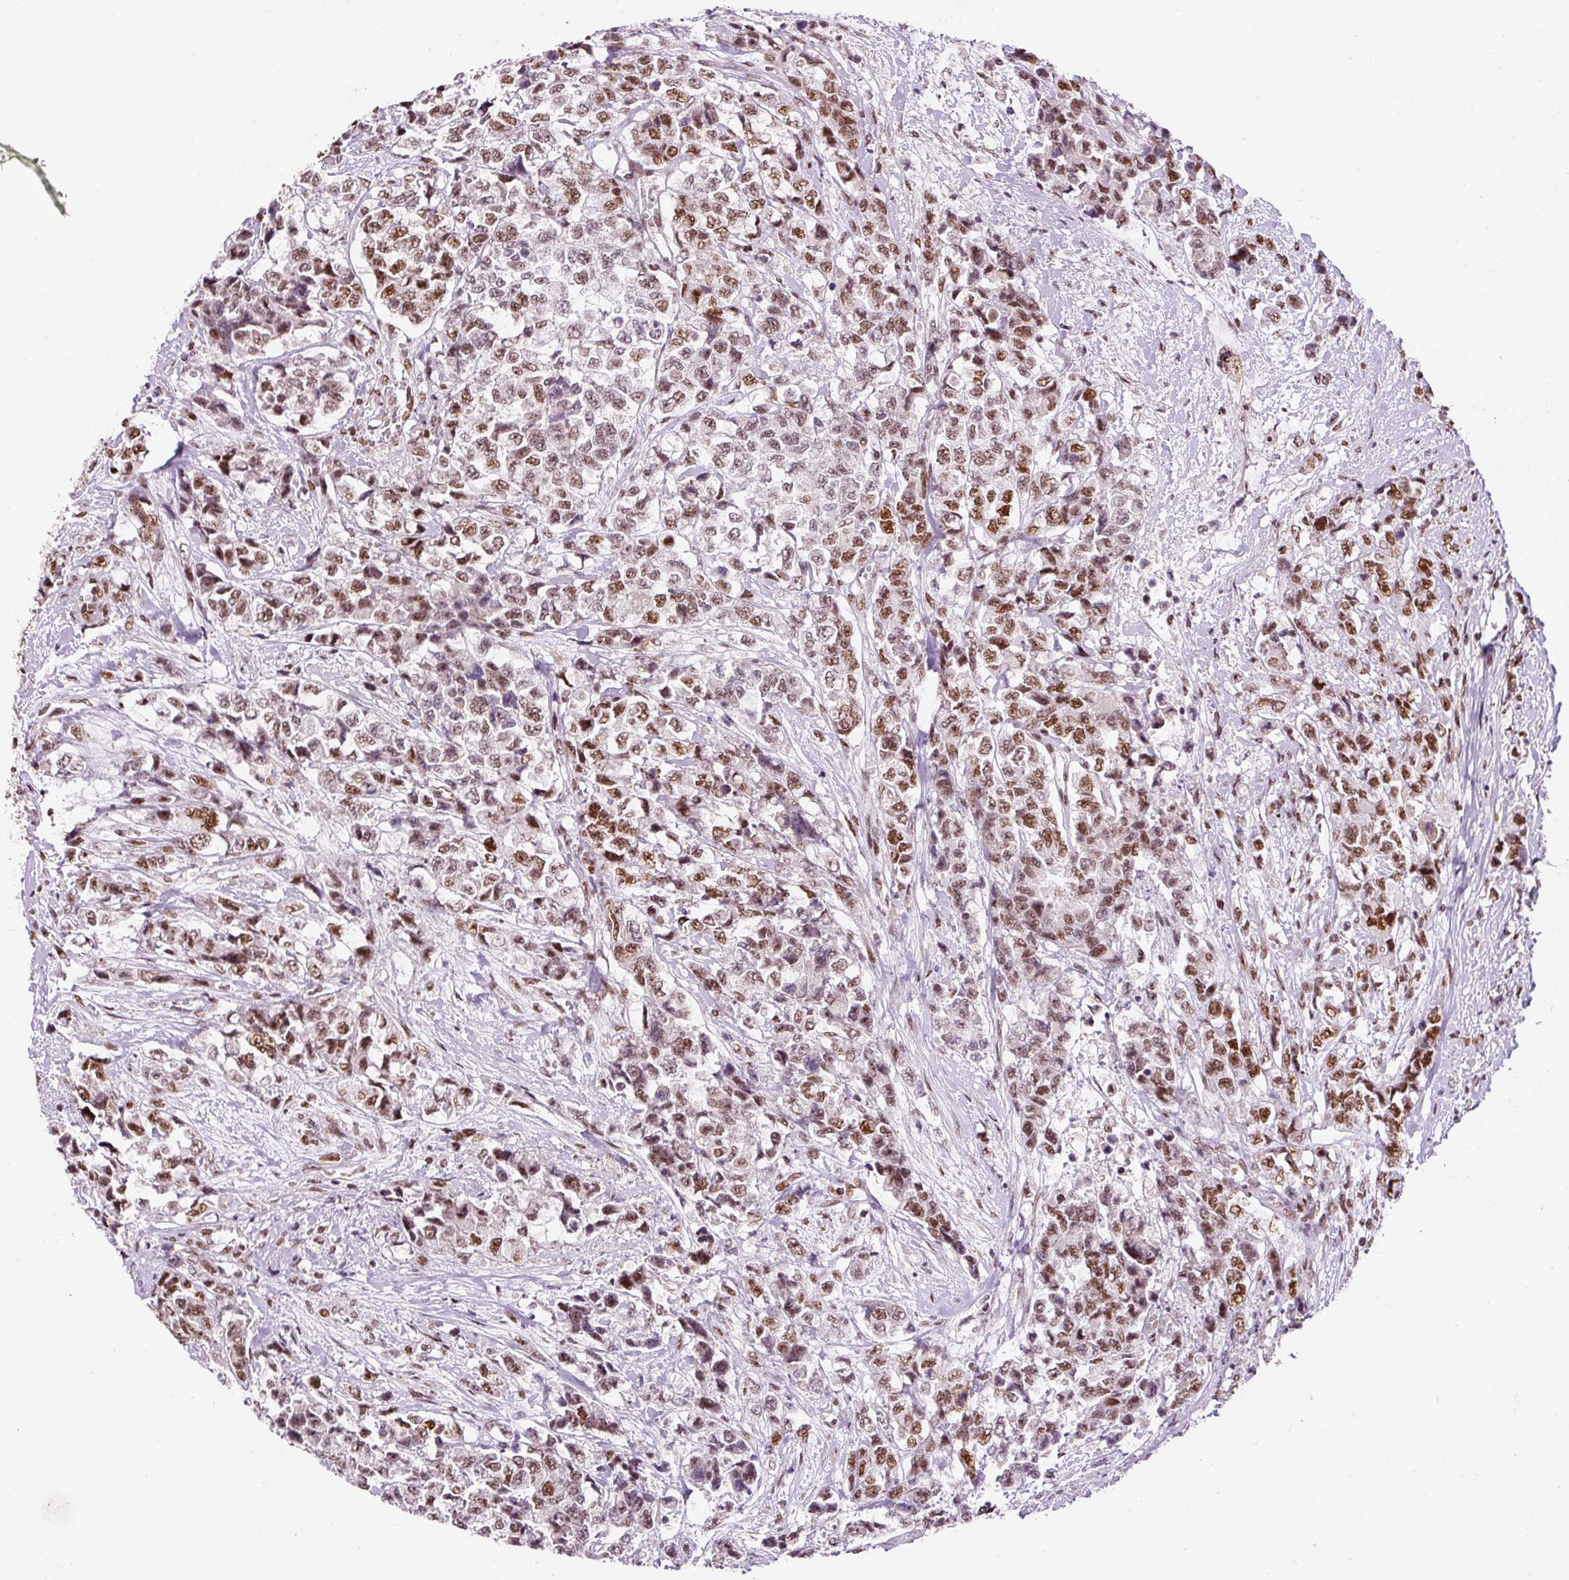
{"staining": {"intensity": "moderate", "quantity": ">75%", "location": "nuclear"}, "tissue": "urothelial cancer", "cell_type": "Tumor cells", "image_type": "cancer", "snomed": [{"axis": "morphology", "description": "Urothelial carcinoma, High grade"}, {"axis": "topography", "description": "Urinary bladder"}], "caption": "Brown immunohistochemical staining in human urothelial carcinoma (high-grade) demonstrates moderate nuclear positivity in approximately >75% of tumor cells.", "gene": "HNRNPC", "patient": {"sex": "female", "age": 78}}